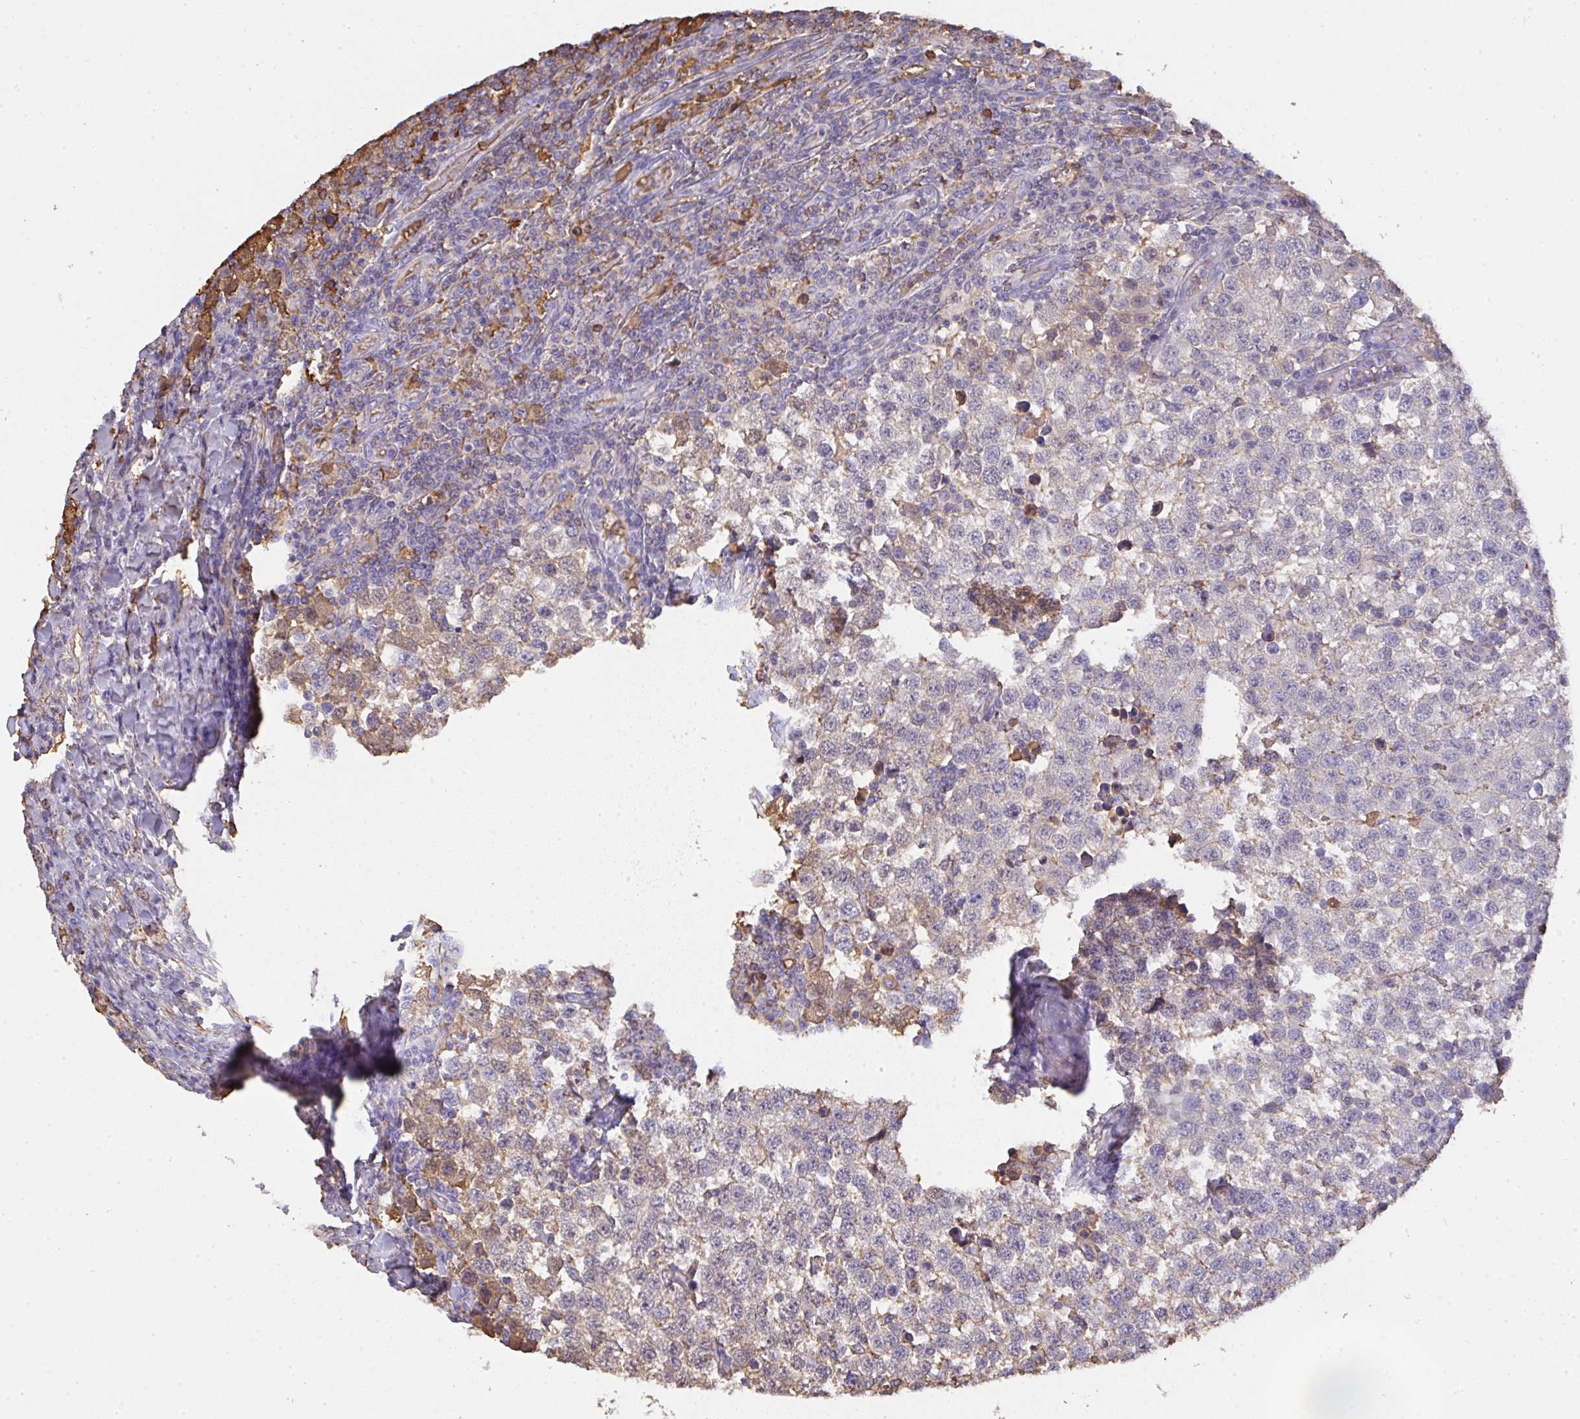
{"staining": {"intensity": "moderate", "quantity": "<25%", "location": "cytoplasmic/membranous"}, "tissue": "testis cancer", "cell_type": "Tumor cells", "image_type": "cancer", "snomed": [{"axis": "morphology", "description": "Seminoma, NOS"}, {"axis": "topography", "description": "Testis"}], "caption": "IHC micrograph of neoplastic tissue: human testis cancer (seminoma) stained using immunohistochemistry reveals low levels of moderate protein expression localized specifically in the cytoplasmic/membranous of tumor cells, appearing as a cytoplasmic/membranous brown color.", "gene": "SMYD5", "patient": {"sex": "male", "age": 34}}